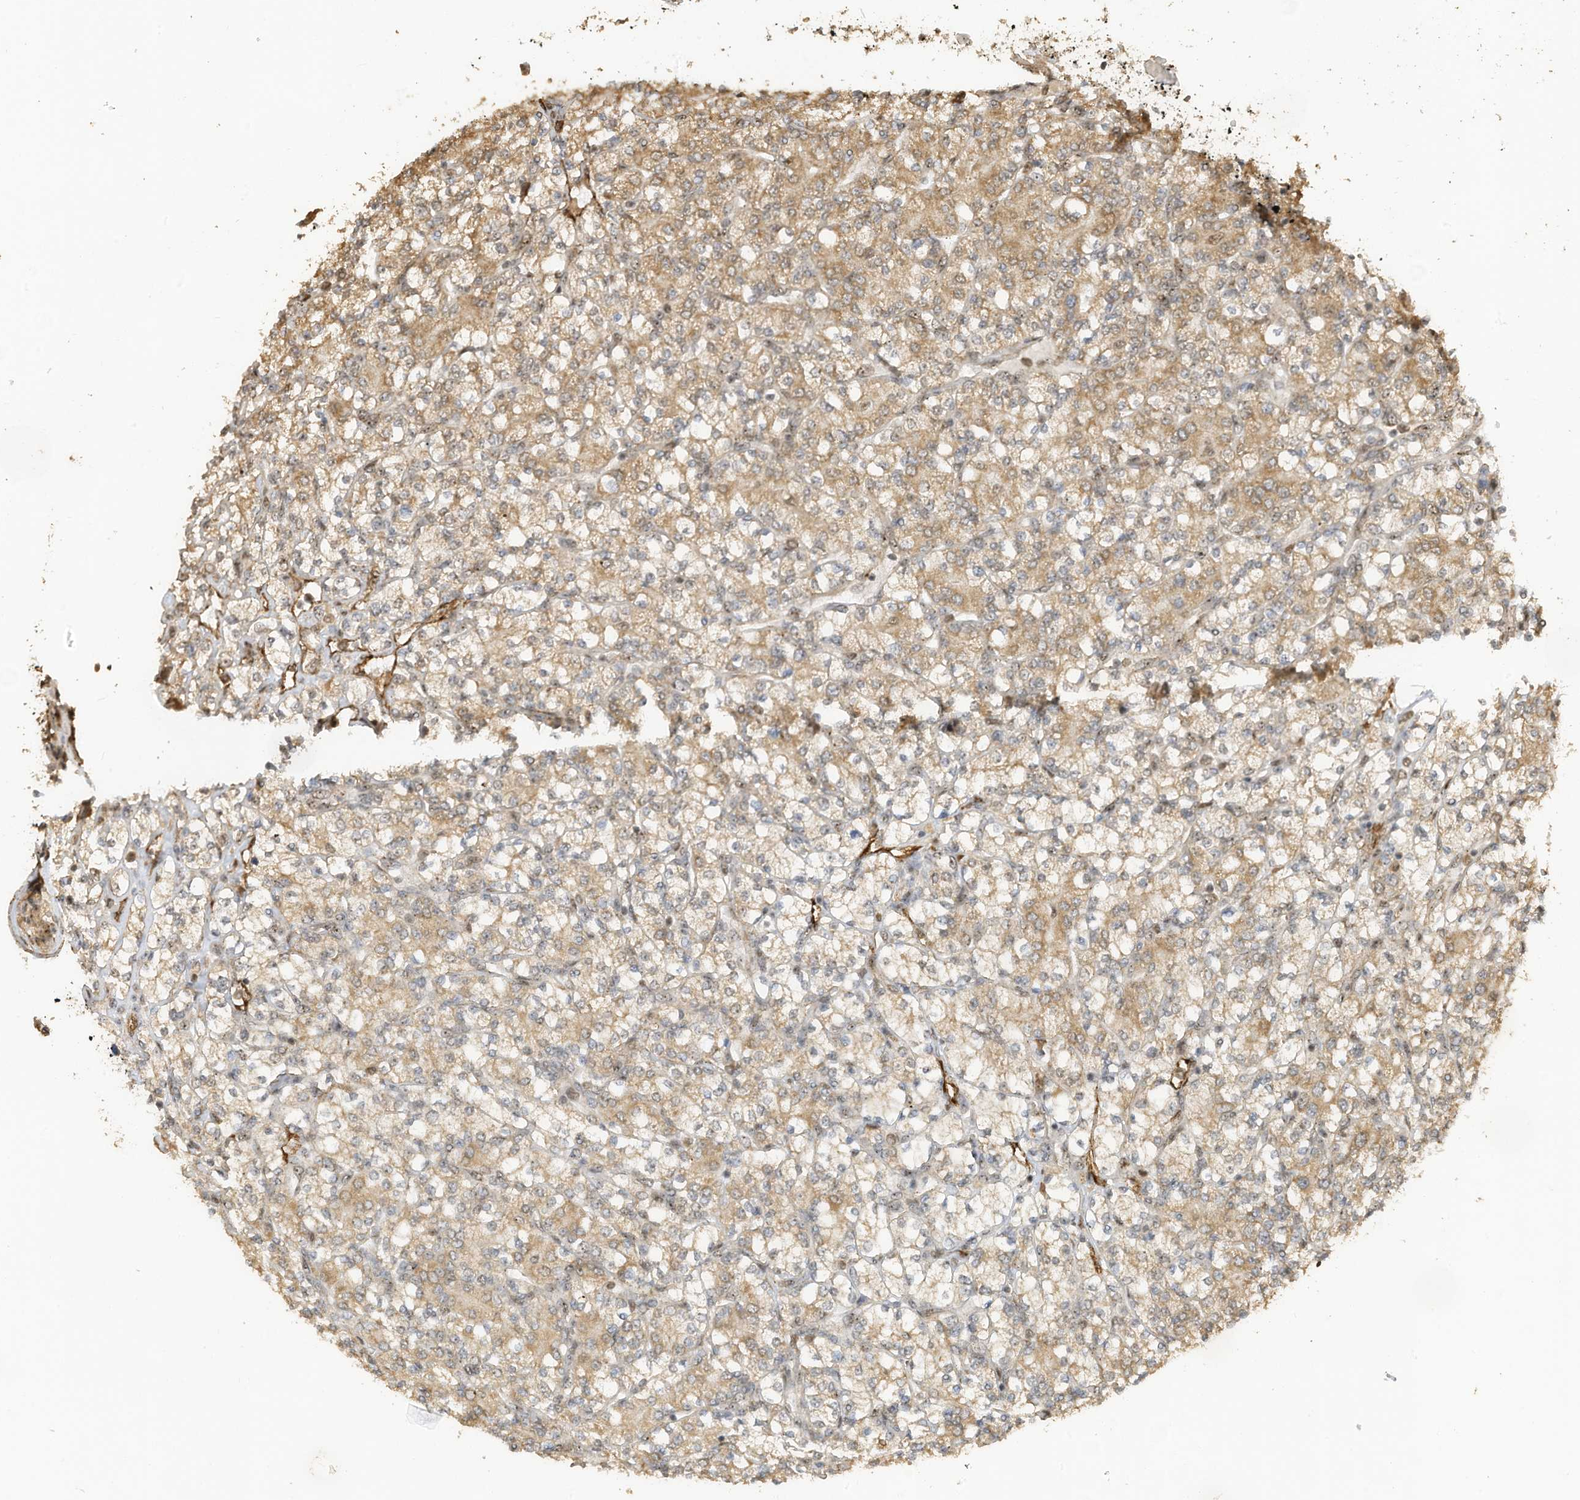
{"staining": {"intensity": "moderate", "quantity": "<25%", "location": "cytoplasmic/membranous,nuclear"}, "tissue": "renal cancer", "cell_type": "Tumor cells", "image_type": "cancer", "snomed": [{"axis": "morphology", "description": "Adenocarcinoma, NOS"}, {"axis": "topography", "description": "Kidney"}], "caption": "High-power microscopy captured an immunohistochemistry histopathology image of renal cancer, revealing moderate cytoplasmic/membranous and nuclear positivity in about <25% of tumor cells. (DAB (3,3'-diaminobenzidine) IHC with brightfield microscopy, high magnification).", "gene": "ERLEC1", "patient": {"sex": "male", "age": 77}}